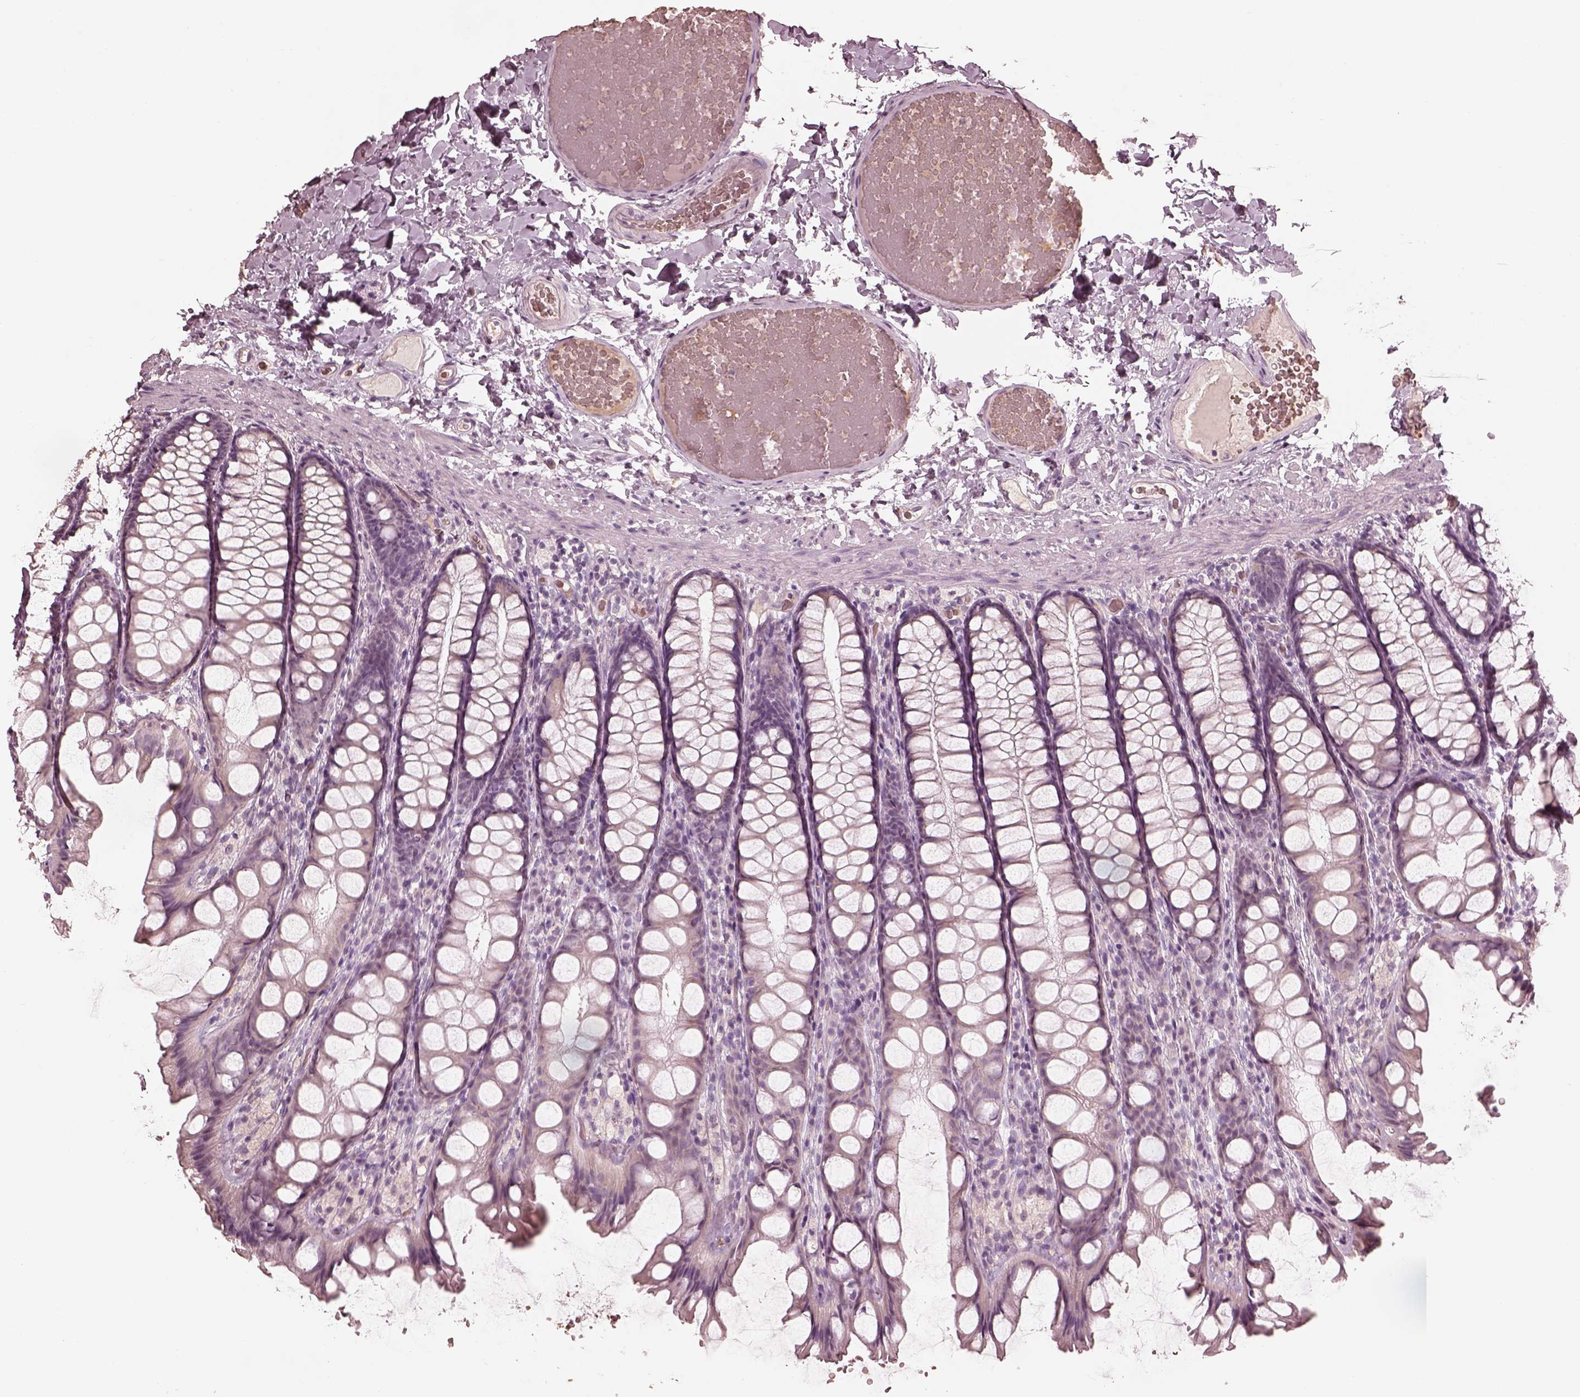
{"staining": {"intensity": "negative", "quantity": "none", "location": "none"}, "tissue": "colon", "cell_type": "Endothelial cells", "image_type": "normal", "snomed": [{"axis": "morphology", "description": "Normal tissue, NOS"}, {"axis": "topography", "description": "Colon"}], "caption": "The micrograph exhibits no staining of endothelial cells in unremarkable colon.", "gene": "ANKLE1", "patient": {"sex": "male", "age": 47}}